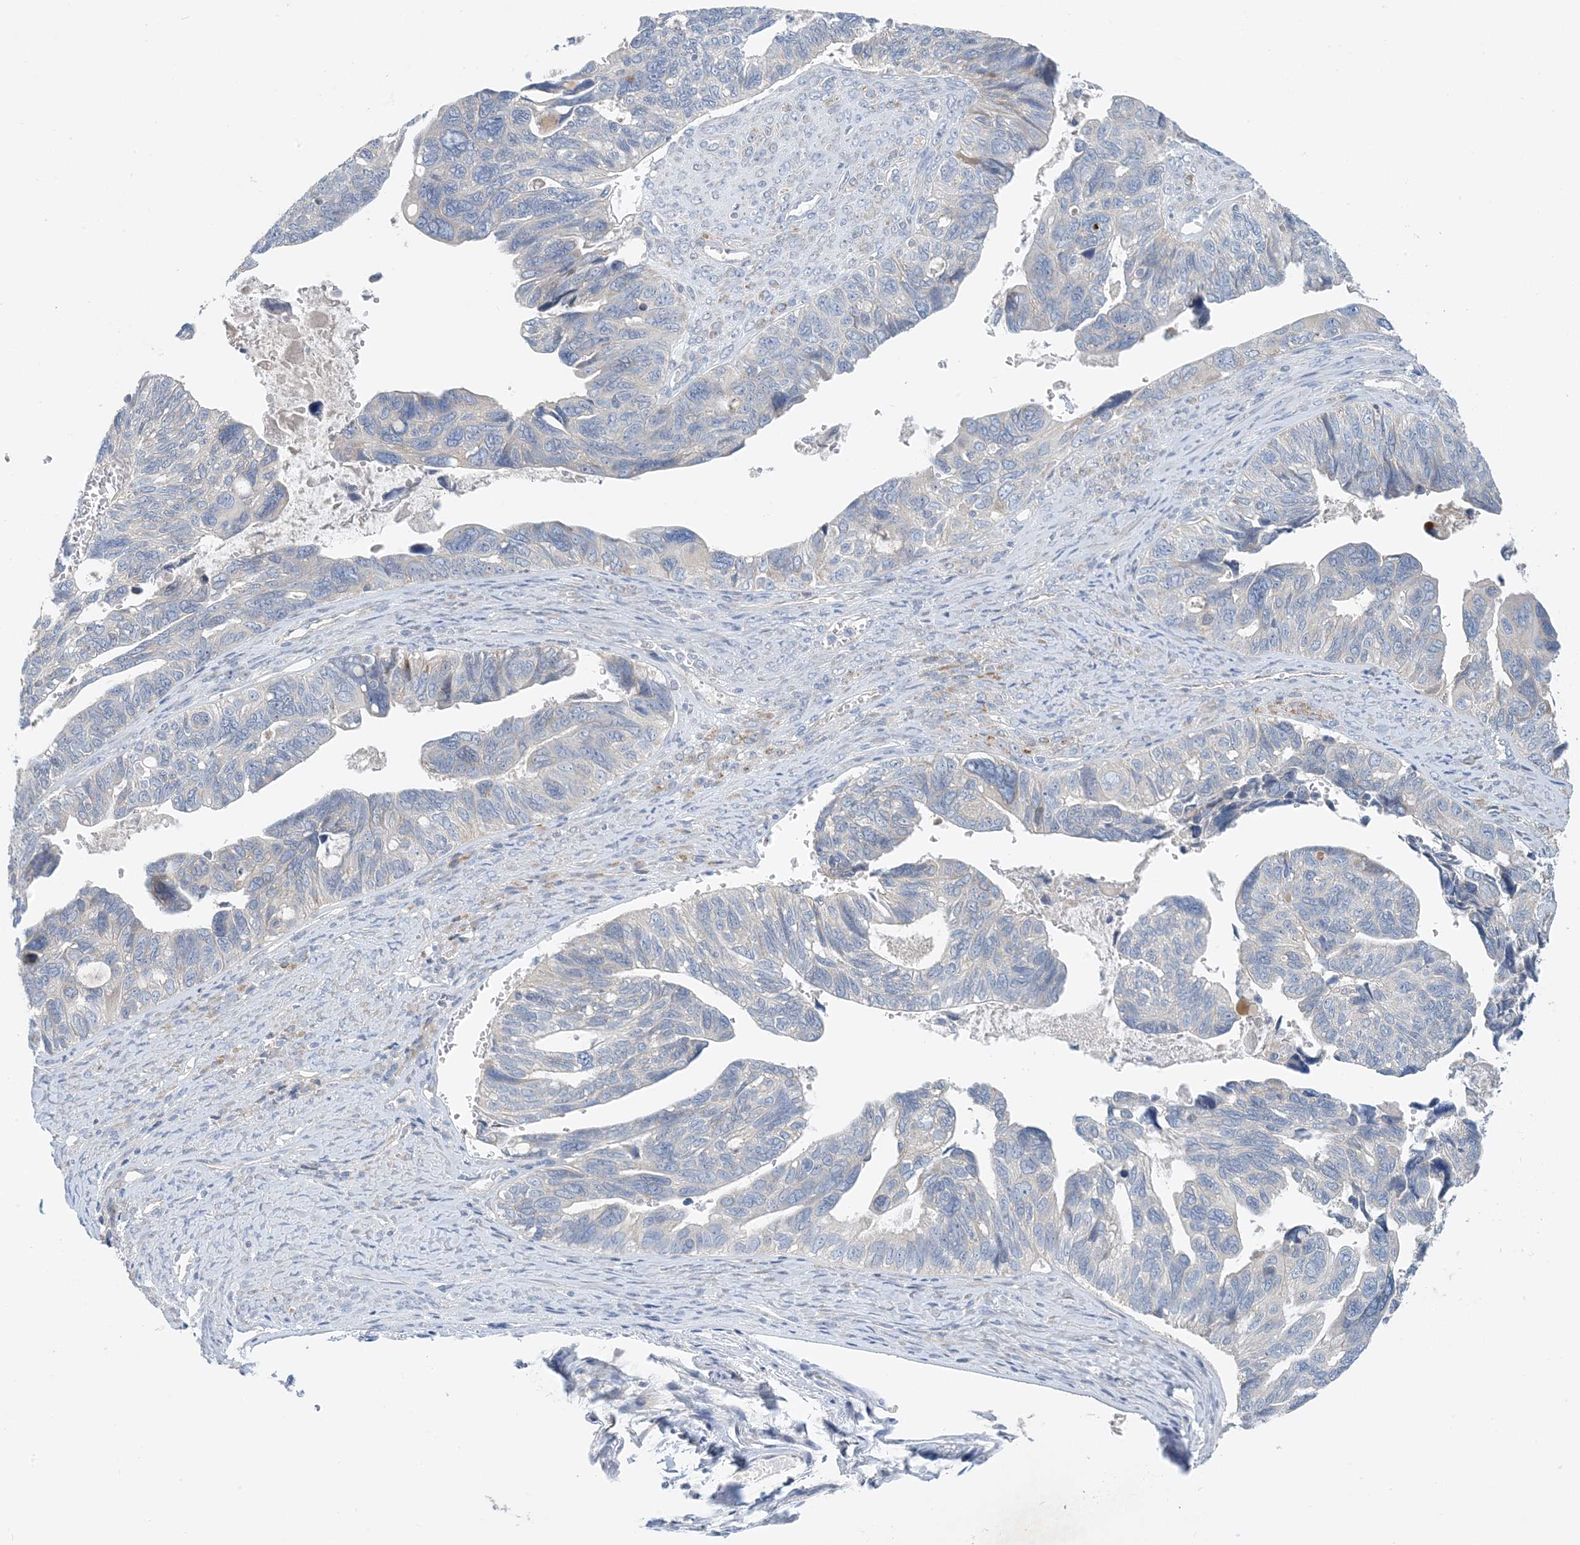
{"staining": {"intensity": "negative", "quantity": "none", "location": "none"}, "tissue": "ovarian cancer", "cell_type": "Tumor cells", "image_type": "cancer", "snomed": [{"axis": "morphology", "description": "Cystadenocarcinoma, serous, NOS"}, {"axis": "topography", "description": "Ovary"}], "caption": "Human ovarian serous cystadenocarcinoma stained for a protein using immunohistochemistry (IHC) reveals no positivity in tumor cells.", "gene": "ZCCHC18", "patient": {"sex": "female", "age": 79}}